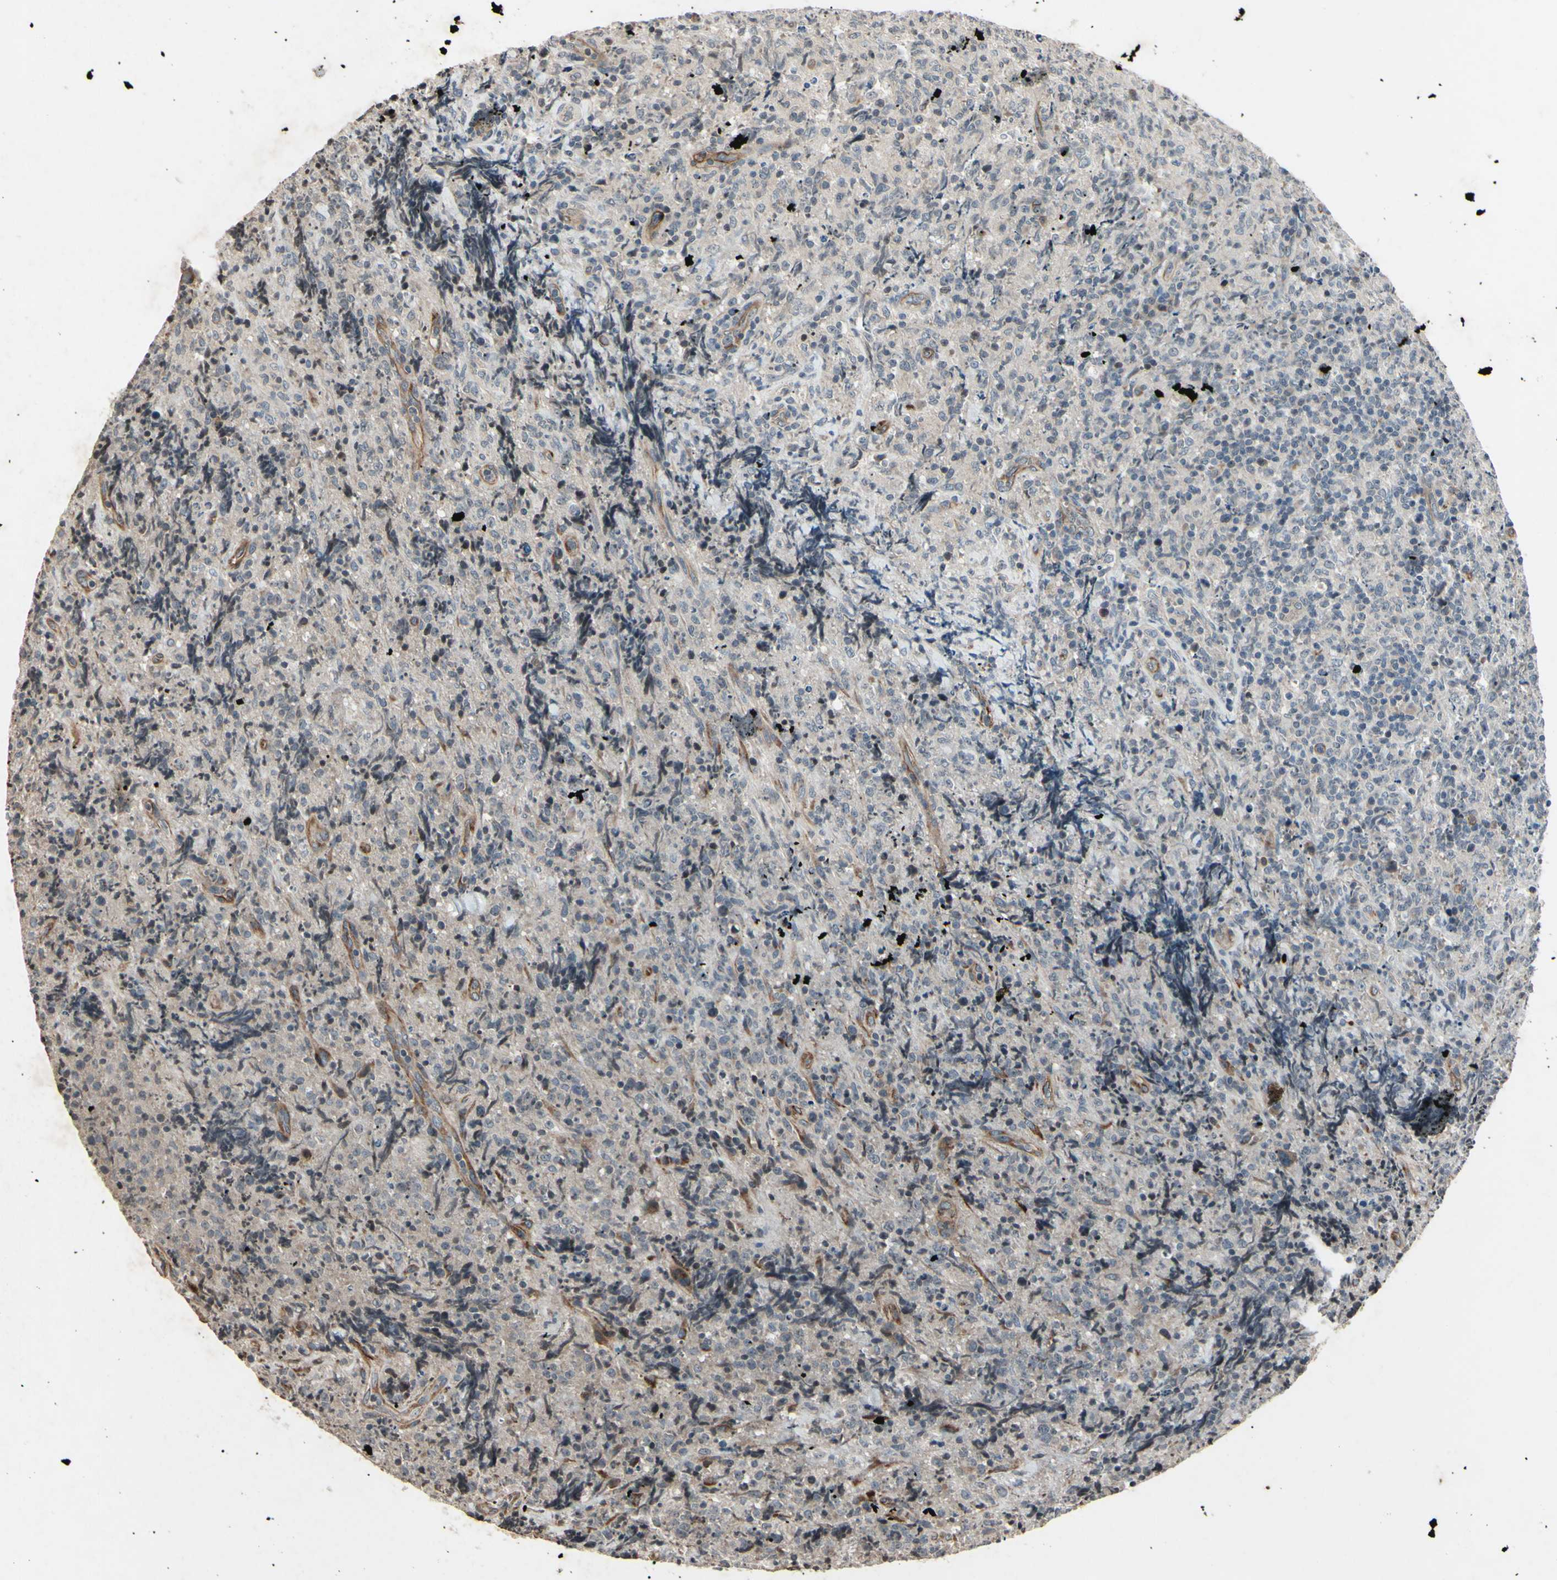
{"staining": {"intensity": "negative", "quantity": "none", "location": "none"}, "tissue": "lymphoma", "cell_type": "Tumor cells", "image_type": "cancer", "snomed": [{"axis": "morphology", "description": "Malignant lymphoma, non-Hodgkin's type, High grade"}, {"axis": "topography", "description": "Tonsil"}], "caption": "A histopathology image of lymphoma stained for a protein demonstrates no brown staining in tumor cells. Nuclei are stained in blue.", "gene": "AEBP1", "patient": {"sex": "female", "age": 36}}